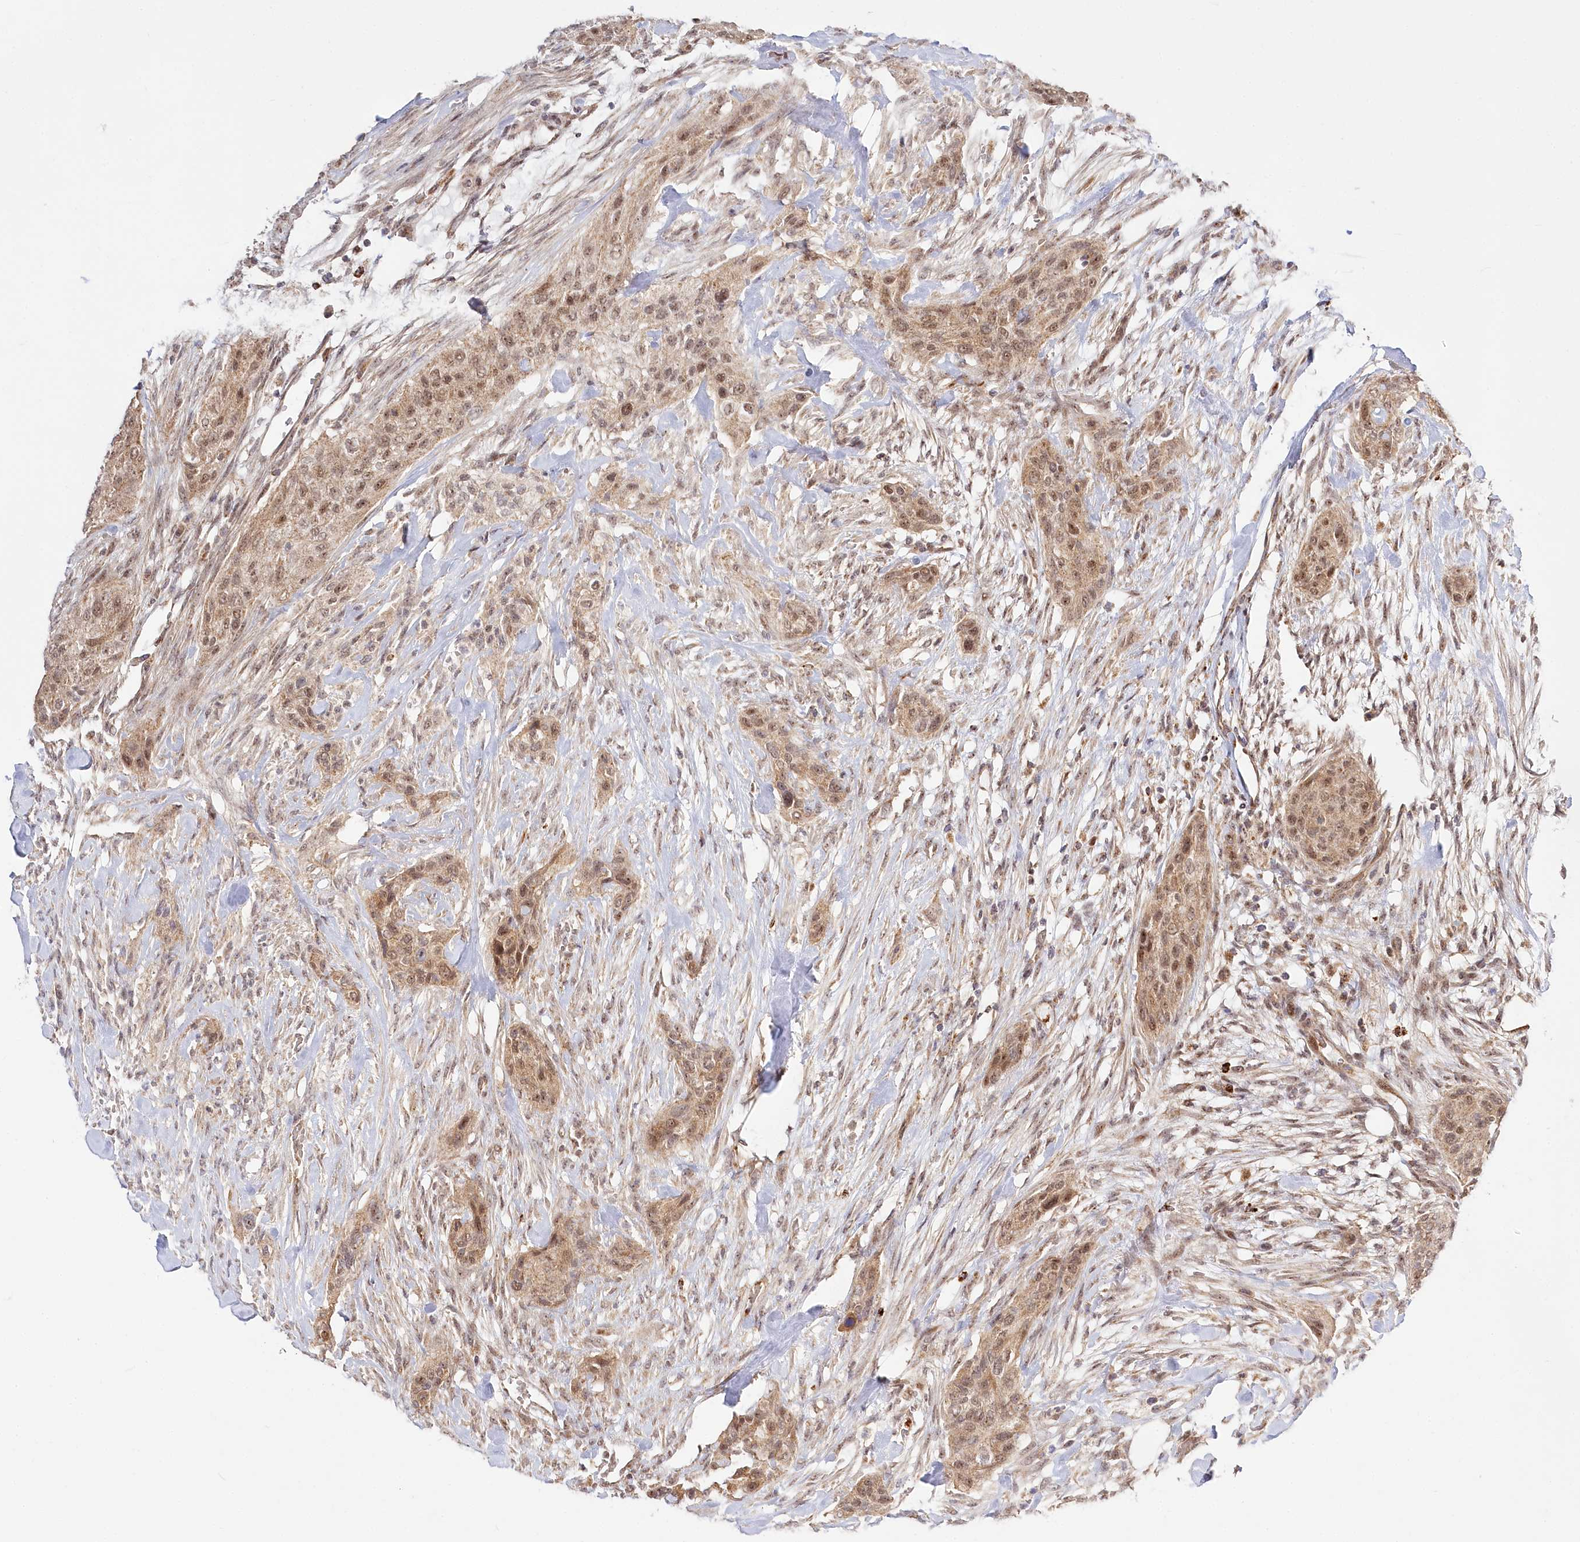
{"staining": {"intensity": "moderate", "quantity": ">75%", "location": "cytoplasmic/membranous,nuclear"}, "tissue": "urothelial cancer", "cell_type": "Tumor cells", "image_type": "cancer", "snomed": [{"axis": "morphology", "description": "Urothelial carcinoma, High grade"}, {"axis": "topography", "description": "Urinary bladder"}], "caption": "Urothelial carcinoma (high-grade) stained for a protein (brown) demonstrates moderate cytoplasmic/membranous and nuclear positive positivity in about >75% of tumor cells.", "gene": "RTN4IP1", "patient": {"sex": "male", "age": 35}}